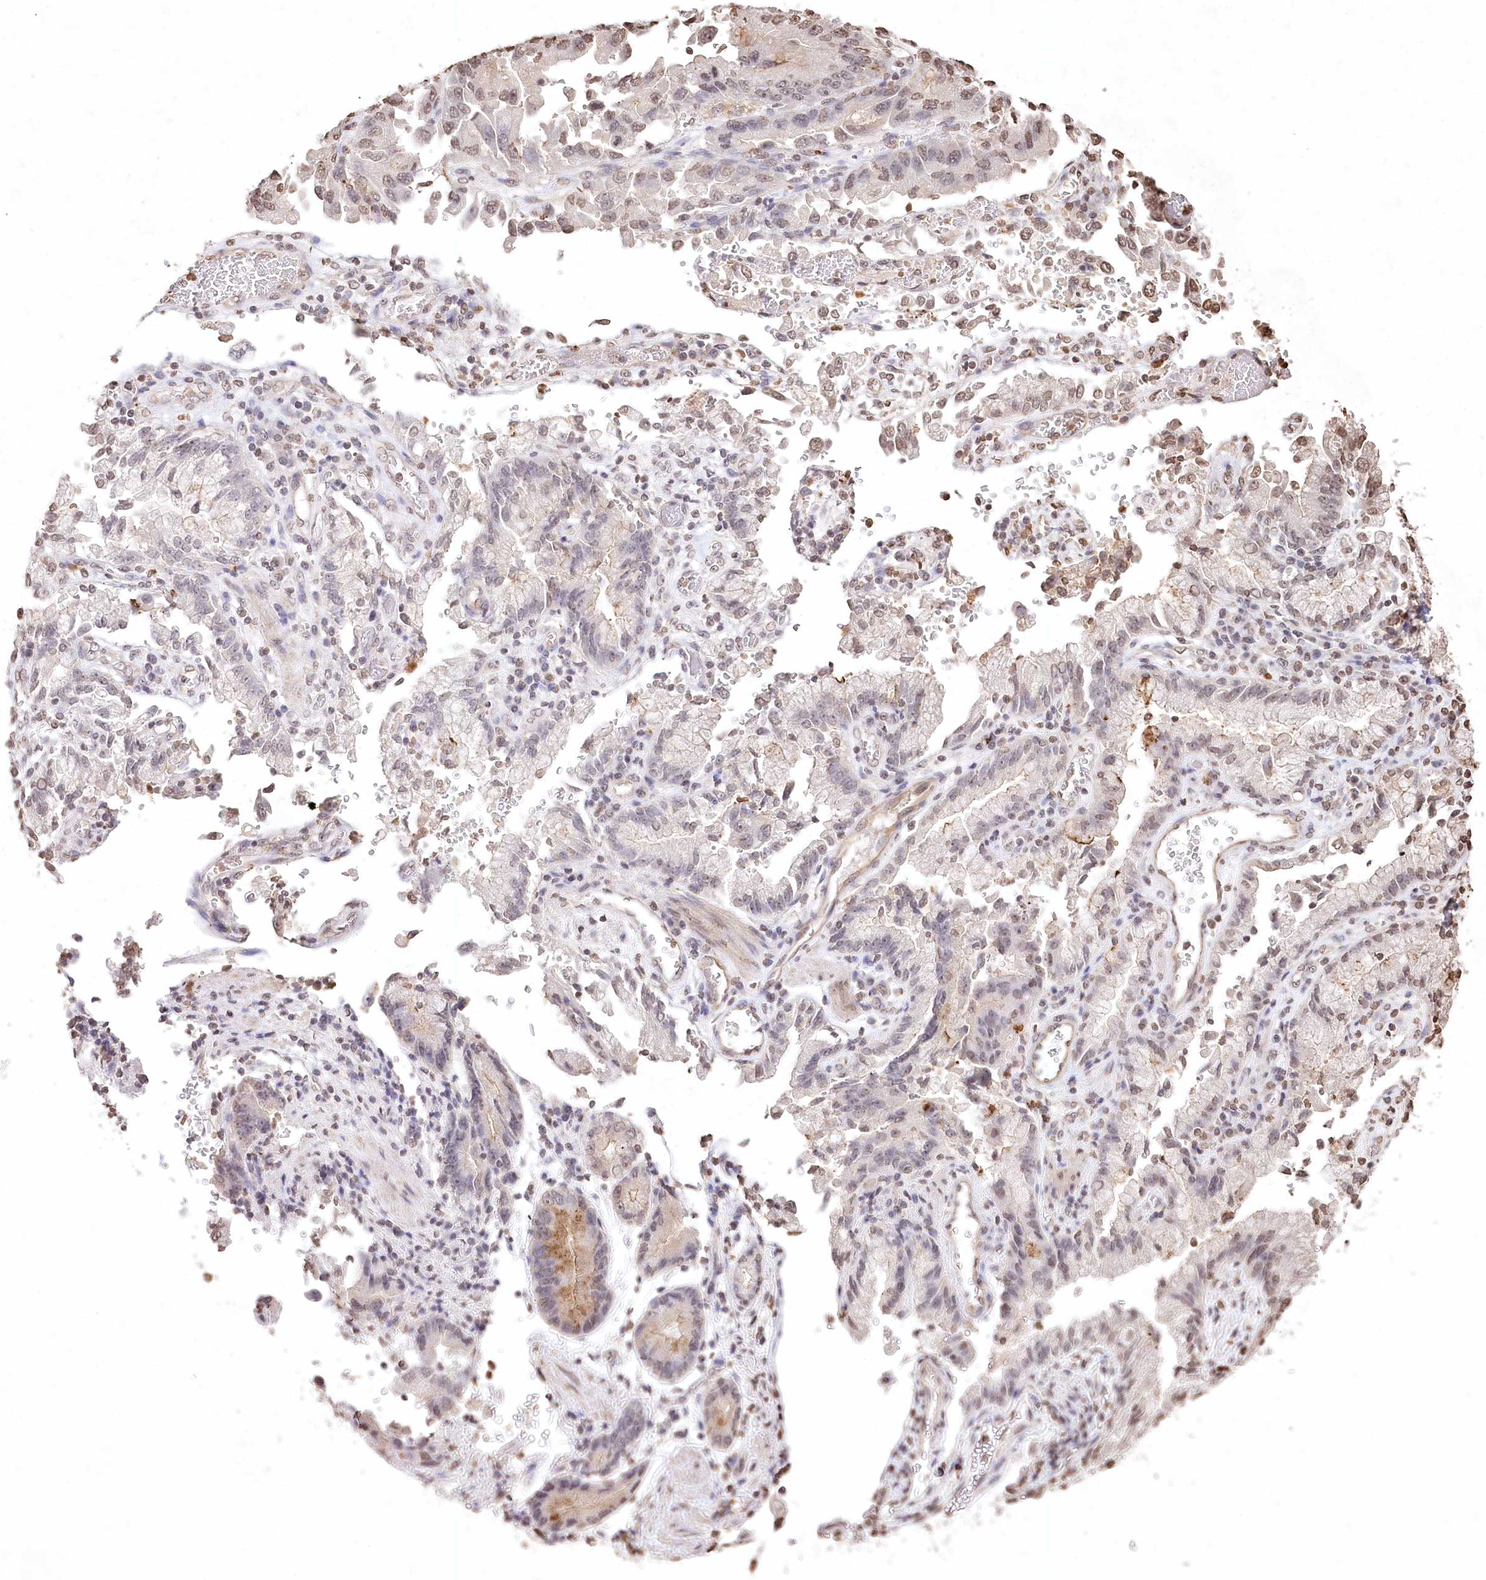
{"staining": {"intensity": "weak", "quantity": "25%-75%", "location": "nuclear"}, "tissue": "stomach cancer", "cell_type": "Tumor cells", "image_type": "cancer", "snomed": [{"axis": "morphology", "description": "Adenocarcinoma, NOS"}, {"axis": "topography", "description": "Stomach"}], "caption": "A low amount of weak nuclear staining is present in approximately 25%-75% of tumor cells in adenocarcinoma (stomach) tissue.", "gene": "DMXL1", "patient": {"sex": "male", "age": 62}}